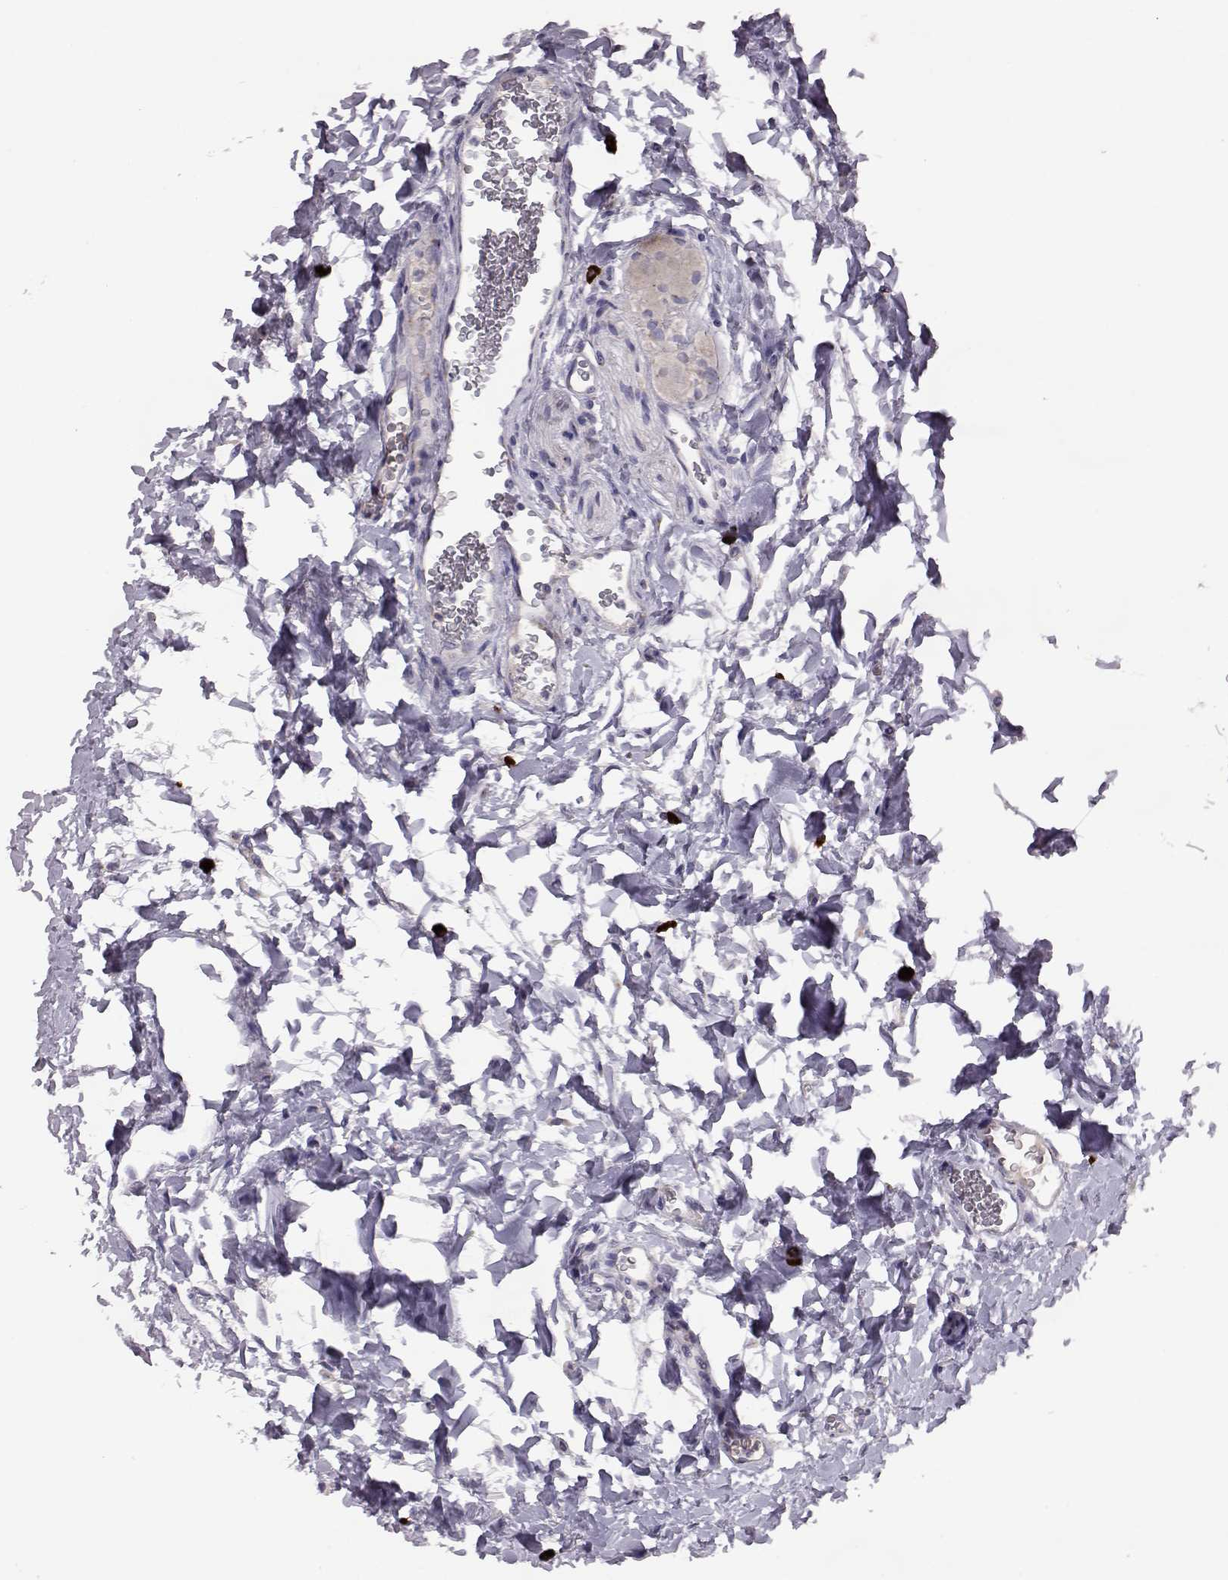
{"staining": {"intensity": "weak", "quantity": "25%-75%", "location": "cytoplasmic/membranous"}, "tissue": "stomach", "cell_type": "Glandular cells", "image_type": "normal", "snomed": [{"axis": "morphology", "description": "Normal tissue, NOS"}, {"axis": "morphology", "description": "Adenocarcinoma, NOS"}, {"axis": "morphology", "description": "Adenocarcinoma, High grade"}, {"axis": "topography", "description": "Stomach, upper"}, {"axis": "topography", "description": "Stomach"}], "caption": "Immunohistochemical staining of normal stomach shows weak cytoplasmic/membranous protein positivity in approximately 25%-75% of glandular cells. Using DAB (3,3'-diaminobenzidine) (brown) and hematoxylin (blue) stains, captured at high magnification using brightfield microscopy.", "gene": "ADGRG5", "patient": {"sex": "female", "age": 65}}